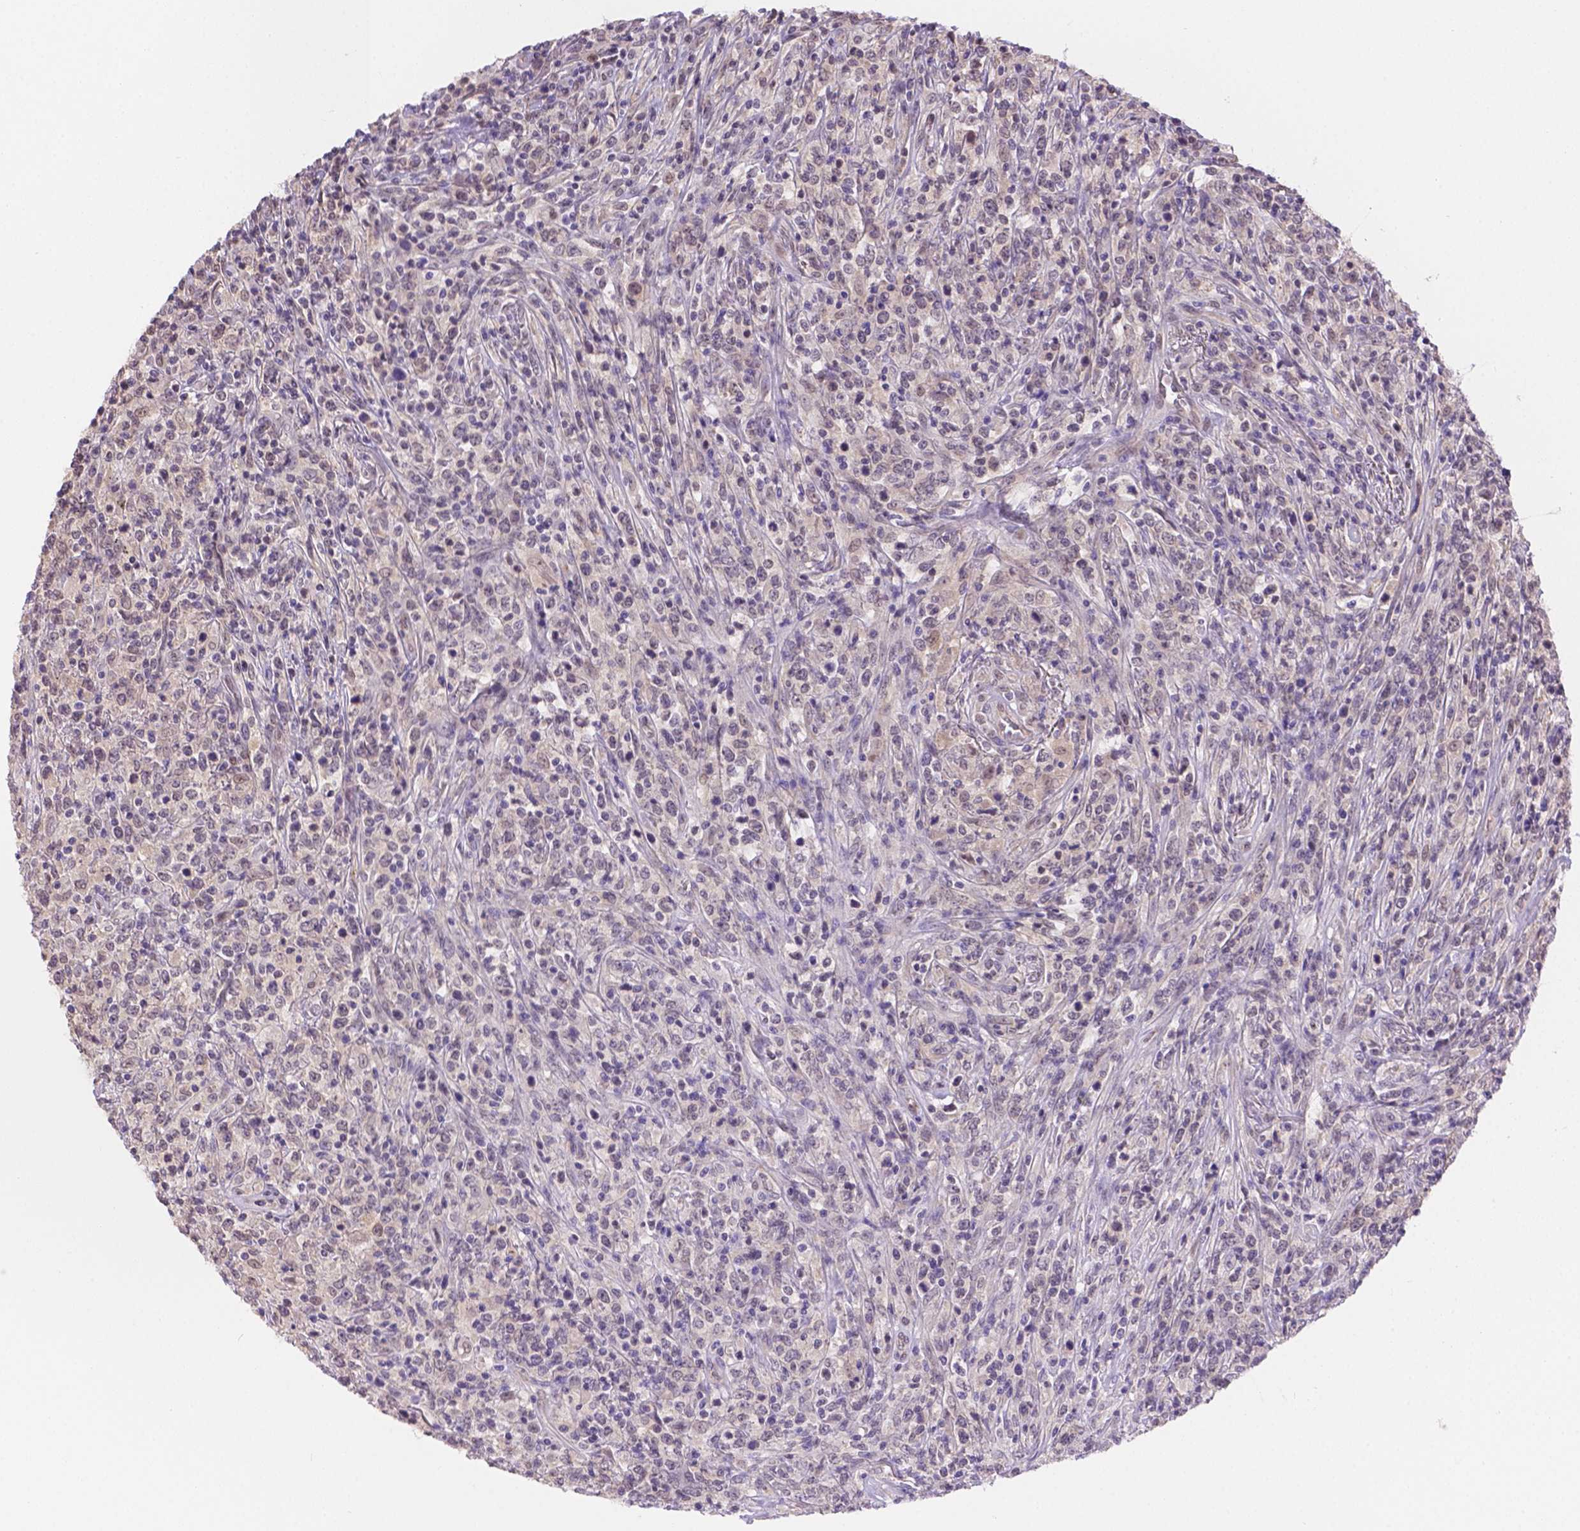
{"staining": {"intensity": "negative", "quantity": "none", "location": "none"}, "tissue": "lymphoma", "cell_type": "Tumor cells", "image_type": "cancer", "snomed": [{"axis": "morphology", "description": "Malignant lymphoma, non-Hodgkin's type, High grade"}, {"axis": "topography", "description": "Lung"}], "caption": "DAB (3,3'-diaminobenzidine) immunohistochemical staining of lymphoma shows no significant expression in tumor cells.", "gene": "NXPE2", "patient": {"sex": "male", "age": 79}}